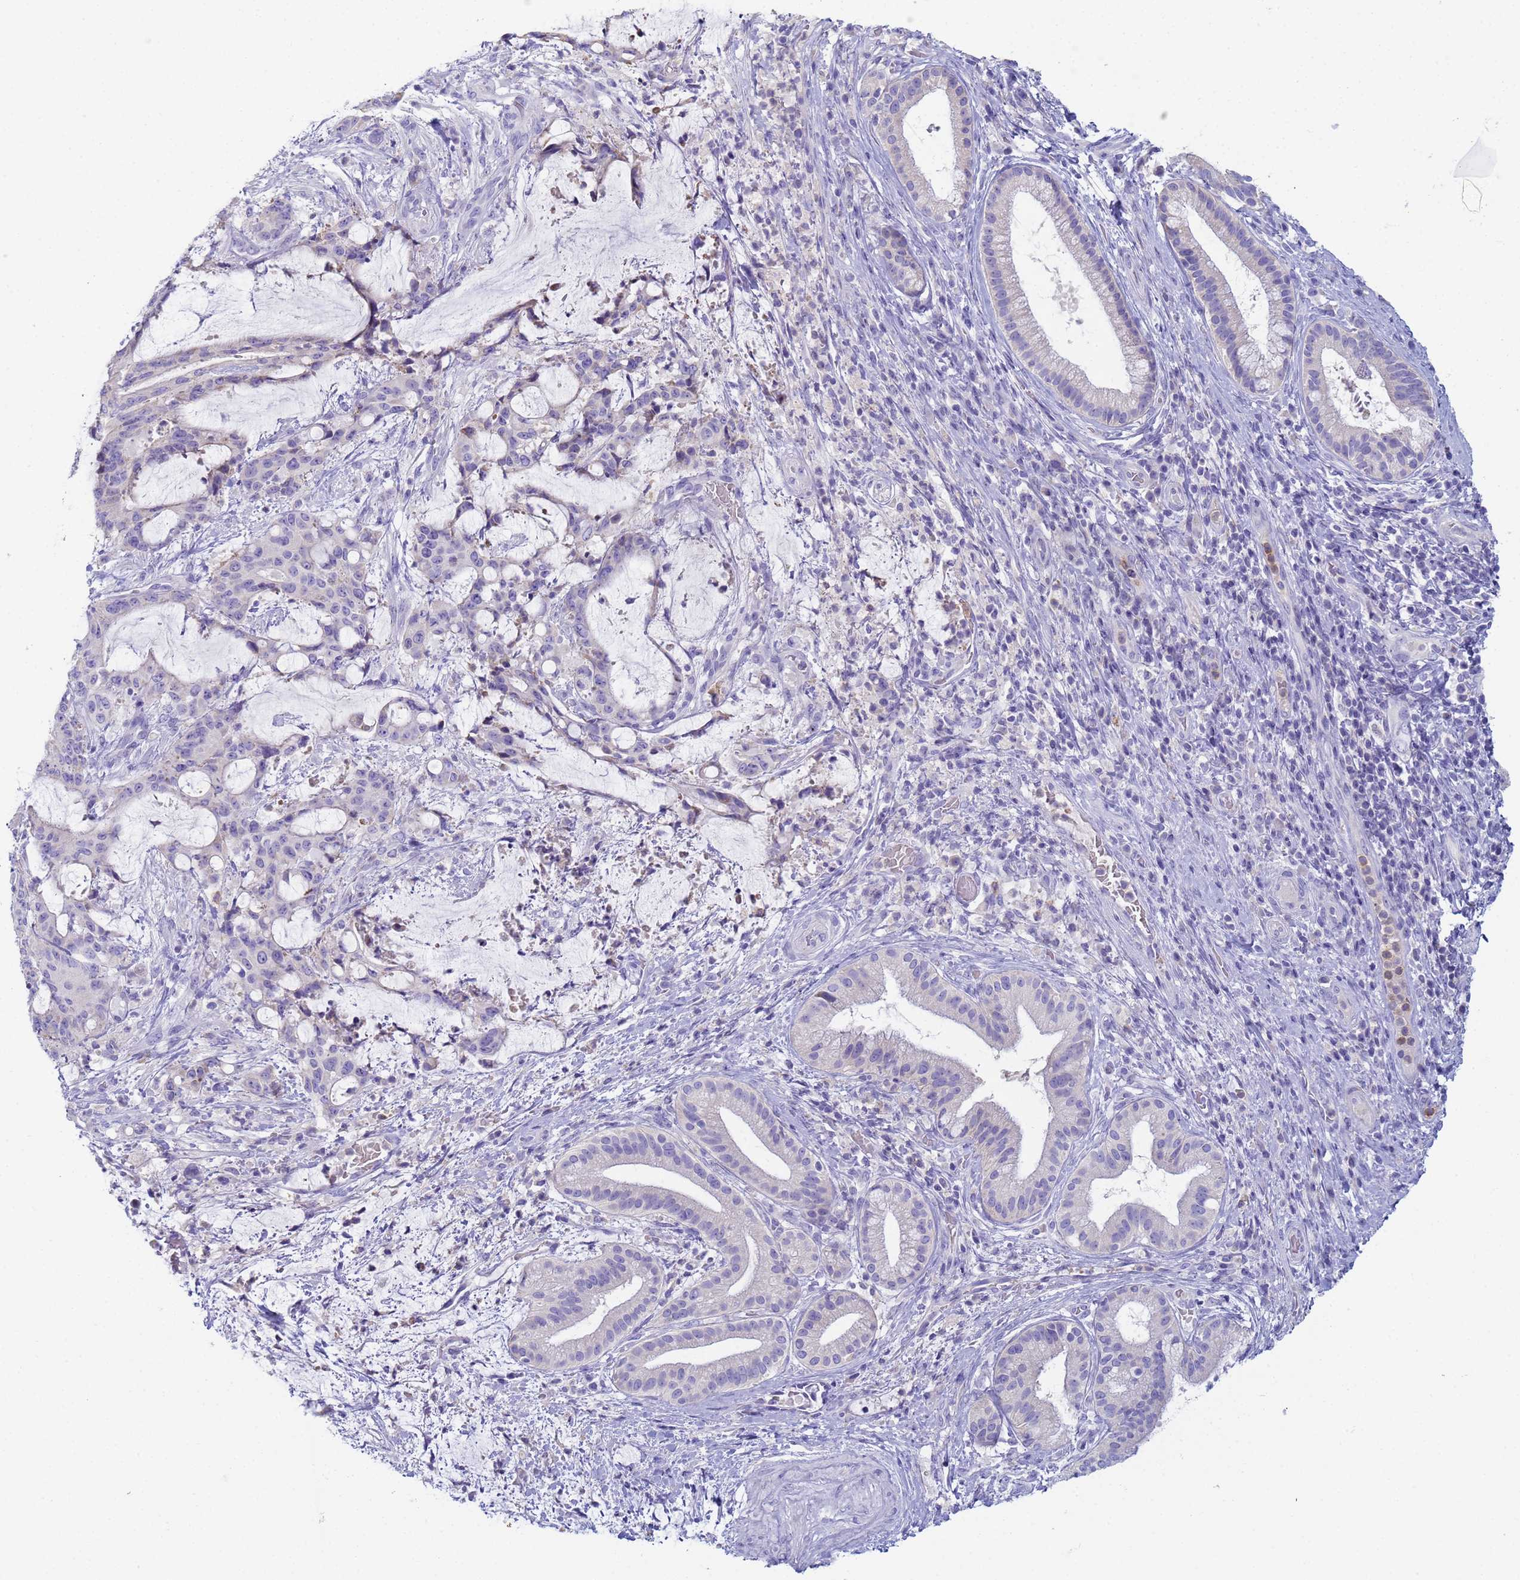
{"staining": {"intensity": "negative", "quantity": "none", "location": "none"}, "tissue": "liver cancer", "cell_type": "Tumor cells", "image_type": "cancer", "snomed": [{"axis": "morphology", "description": "Normal tissue, NOS"}, {"axis": "morphology", "description": "Cholangiocarcinoma"}, {"axis": "topography", "description": "Liver"}, {"axis": "topography", "description": "Peripheral nerve tissue"}], "caption": "This photomicrograph is of liver cholangiocarcinoma stained with immunohistochemistry to label a protein in brown with the nuclei are counter-stained blue. There is no positivity in tumor cells. The staining was performed using DAB (3,3'-diaminobenzidine) to visualize the protein expression in brown, while the nuclei were stained in blue with hematoxylin (Magnification: 20x).", "gene": "CR1", "patient": {"sex": "female", "age": 73}}